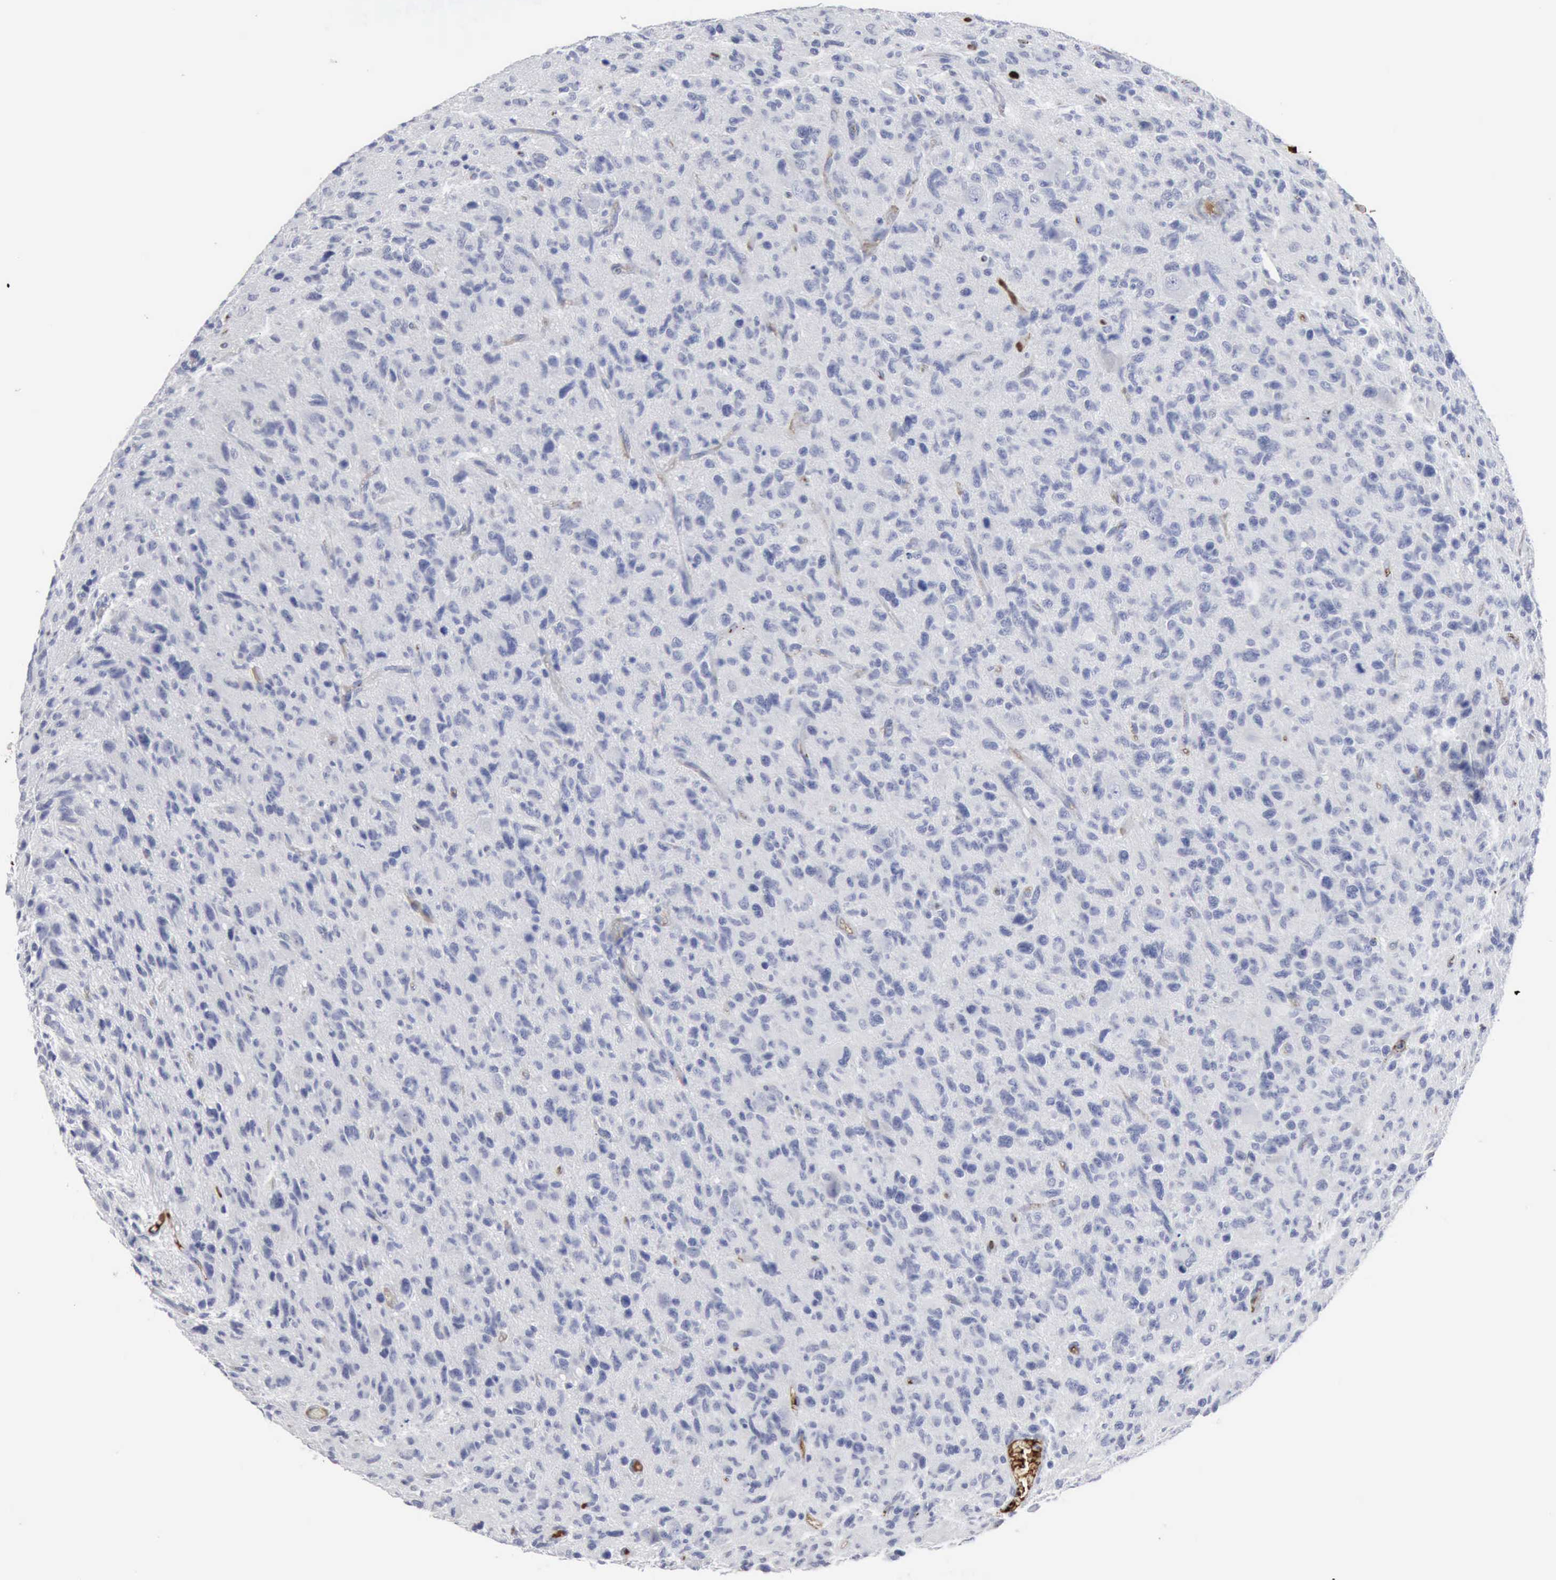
{"staining": {"intensity": "negative", "quantity": "none", "location": "none"}, "tissue": "glioma", "cell_type": "Tumor cells", "image_type": "cancer", "snomed": [{"axis": "morphology", "description": "Glioma, malignant, High grade"}, {"axis": "topography", "description": "Brain"}], "caption": "Immunohistochemistry image of human glioma stained for a protein (brown), which demonstrates no staining in tumor cells.", "gene": "C4BPA", "patient": {"sex": "female", "age": 60}}